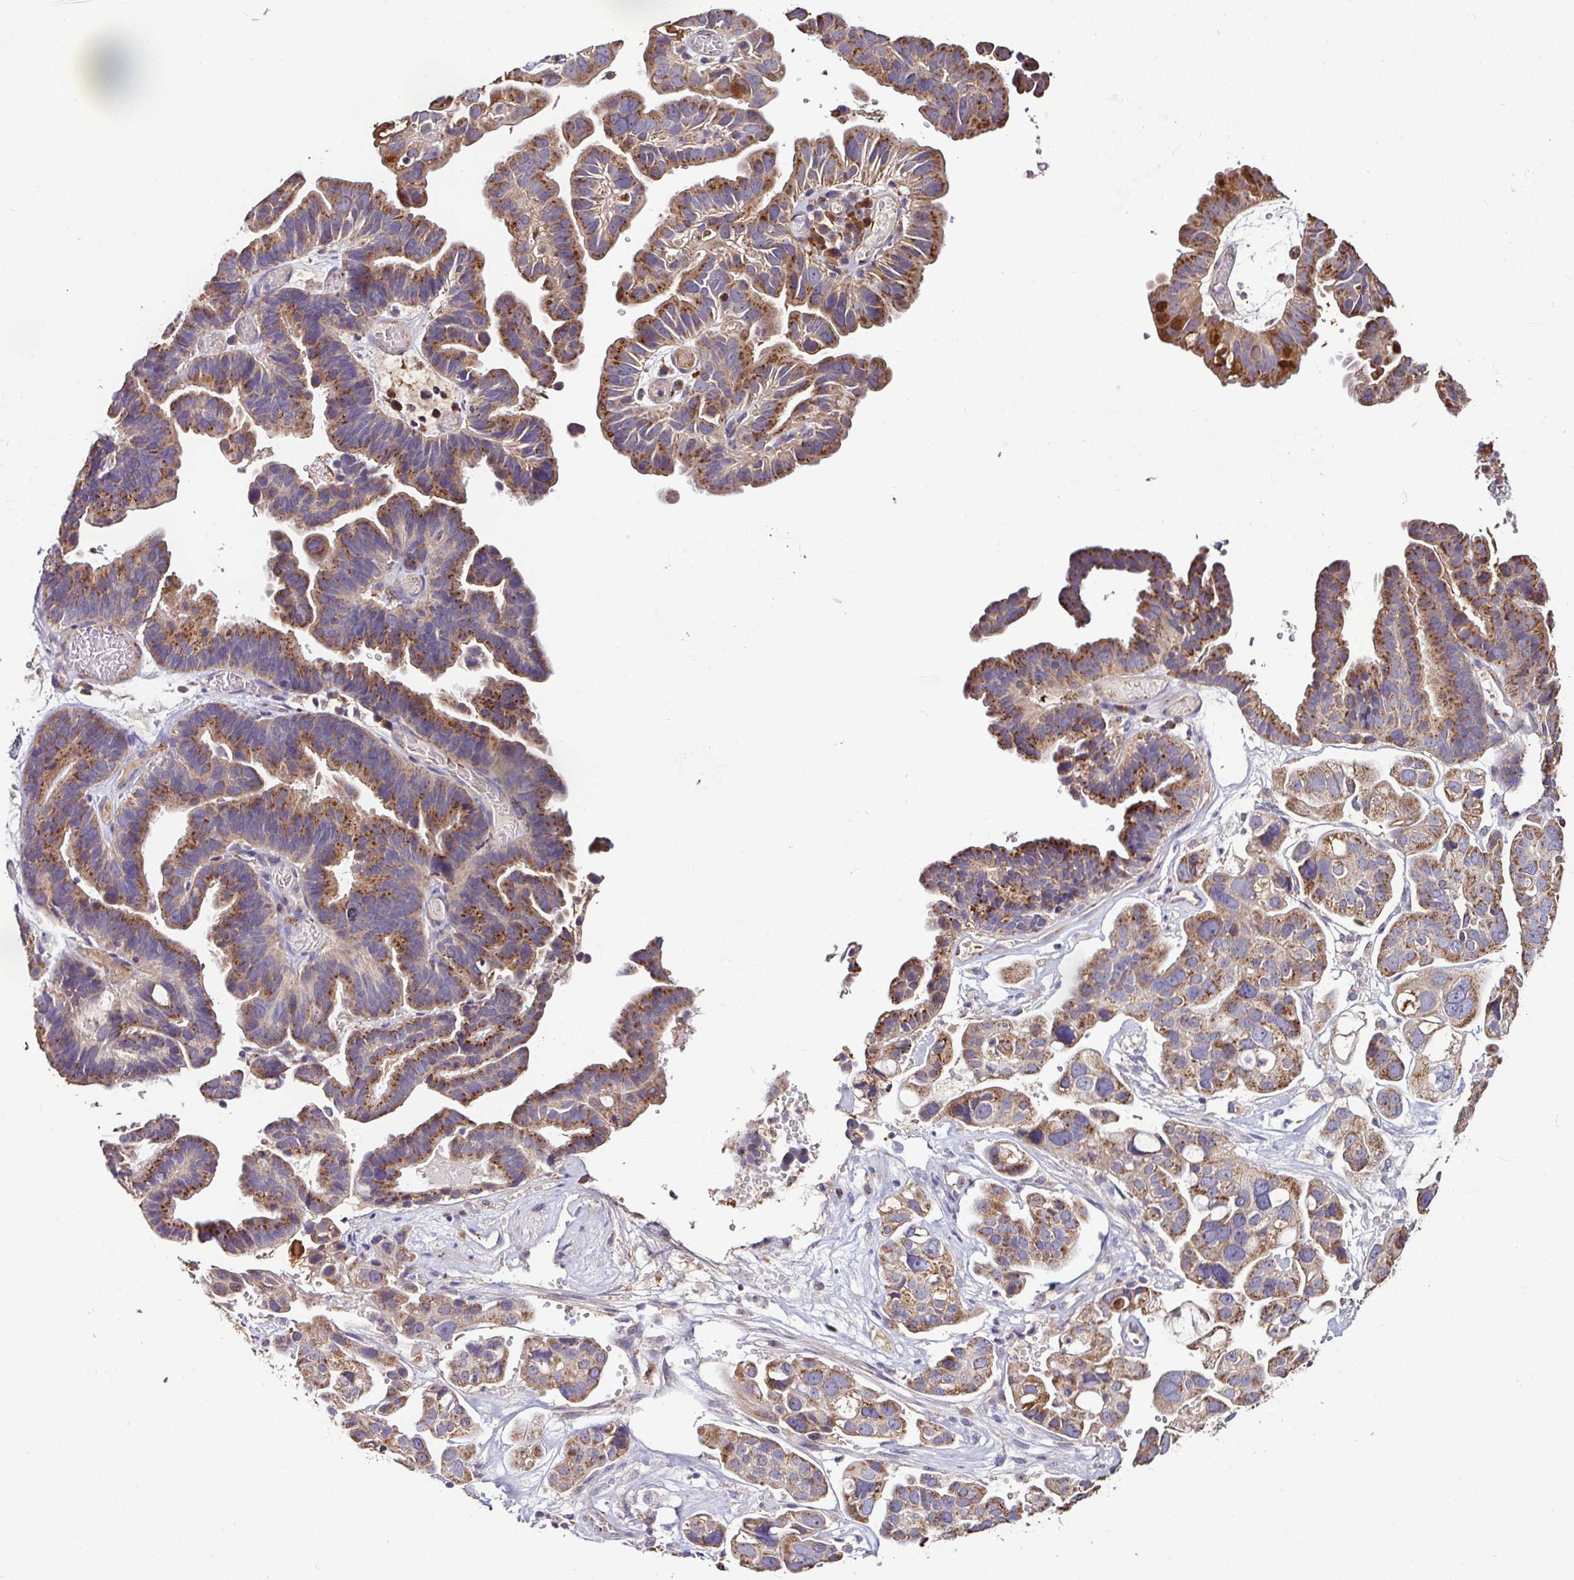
{"staining": {"intensity": "moderate", "quantity": ">75%", "location": "cytoplasmic/membranous"}, "tissue": "ovarian cancer", "cell_type": "Tumor cells", "image_type": "cancer", "snomed": [{"axis": "morphology", "description": "Cystadenocarcinoma, serous, NOS"}, {"axis": "topography", "description": "Ovary"}], "caption": "Ovarian serous cystadenocarcinoma stained for a protein (brown) displays moderate cytoplasmic/membranous positive expression in about >75% of tumor cells.", "gene": "CPD", "patient": {"sex": "female", "age": 56}}